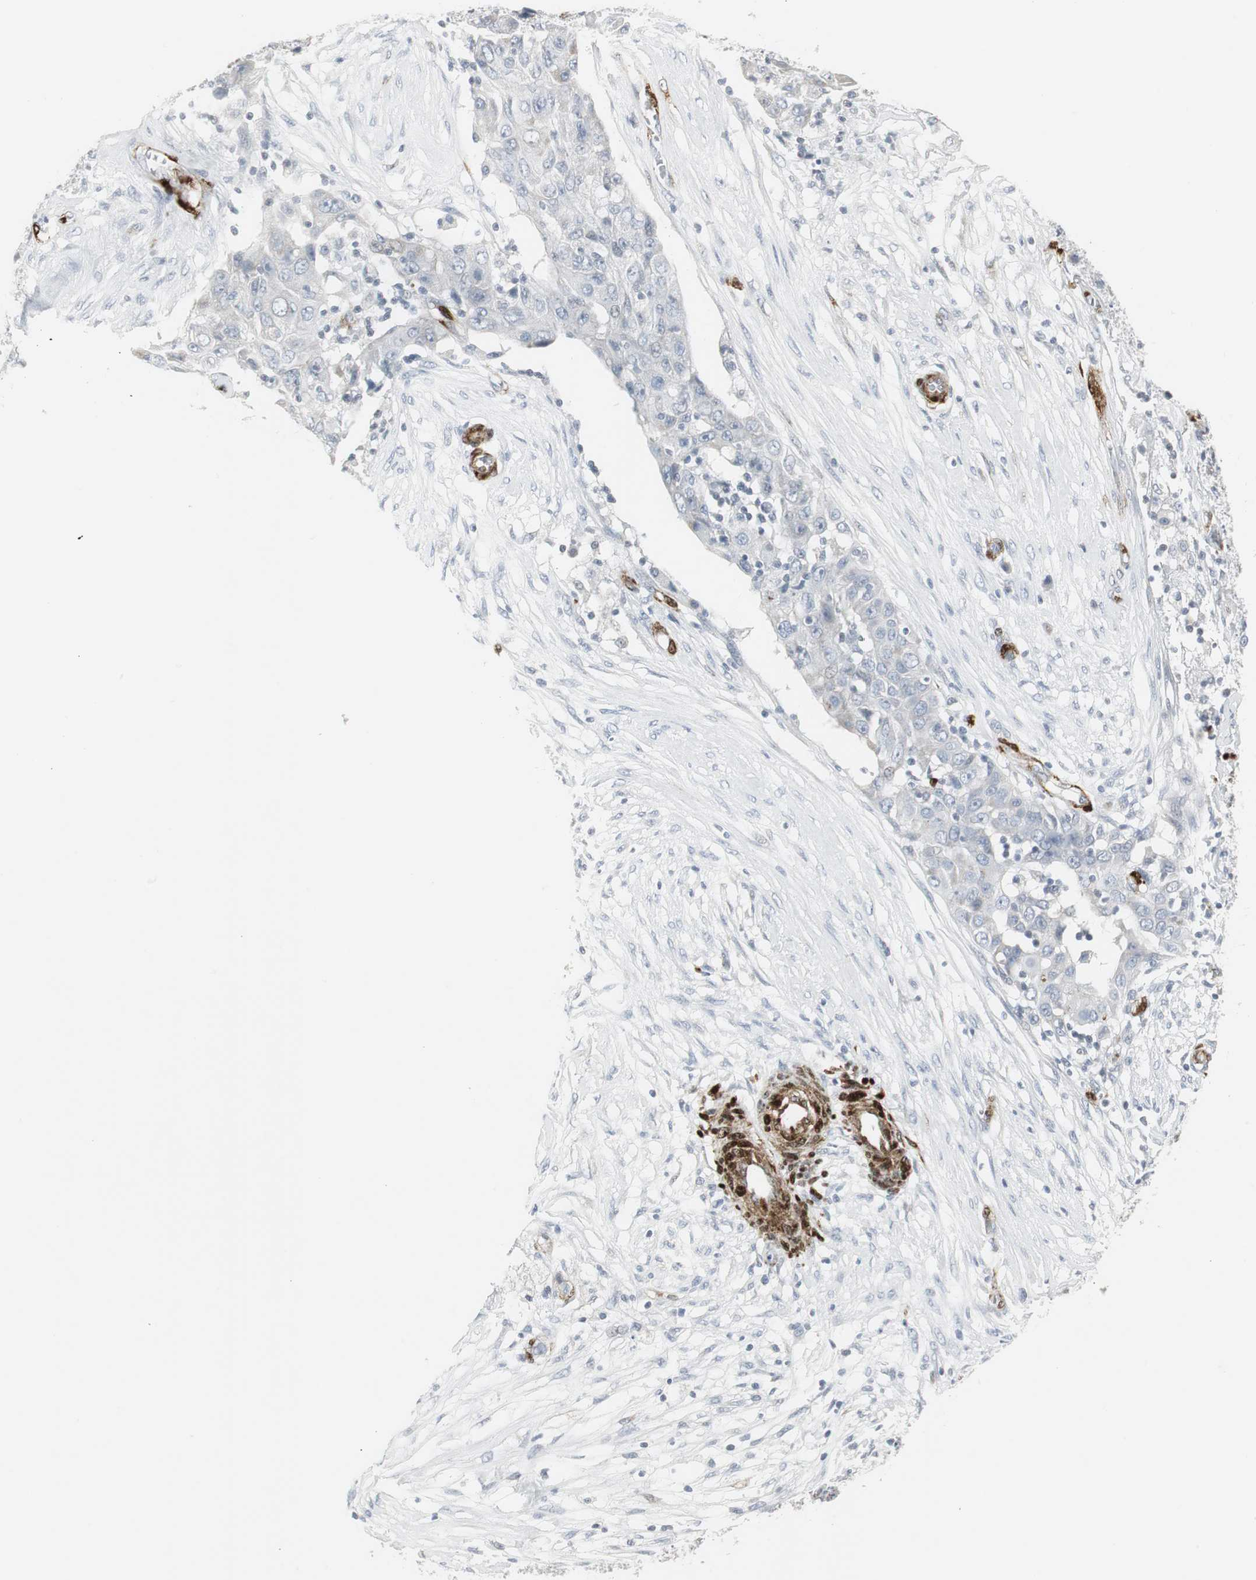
{"staining": {"intensity": "negative", "quantity": "none", "location": "none"}, "tissue": "ovarian cancer", "cell_type": "Tumor cells", "image_type": "cancer", "snomed": [{"axis": "morphology", "description": "Carcinoma, endometroid"}, {"axis": "topography", "description": "Ovary"}], "caption": "Immunohistochemistry of ovarian cancer displays no positivity in tumor cells.", "gene": "PPP1R14A", "patient": {"sex": "female", "age": 42}}